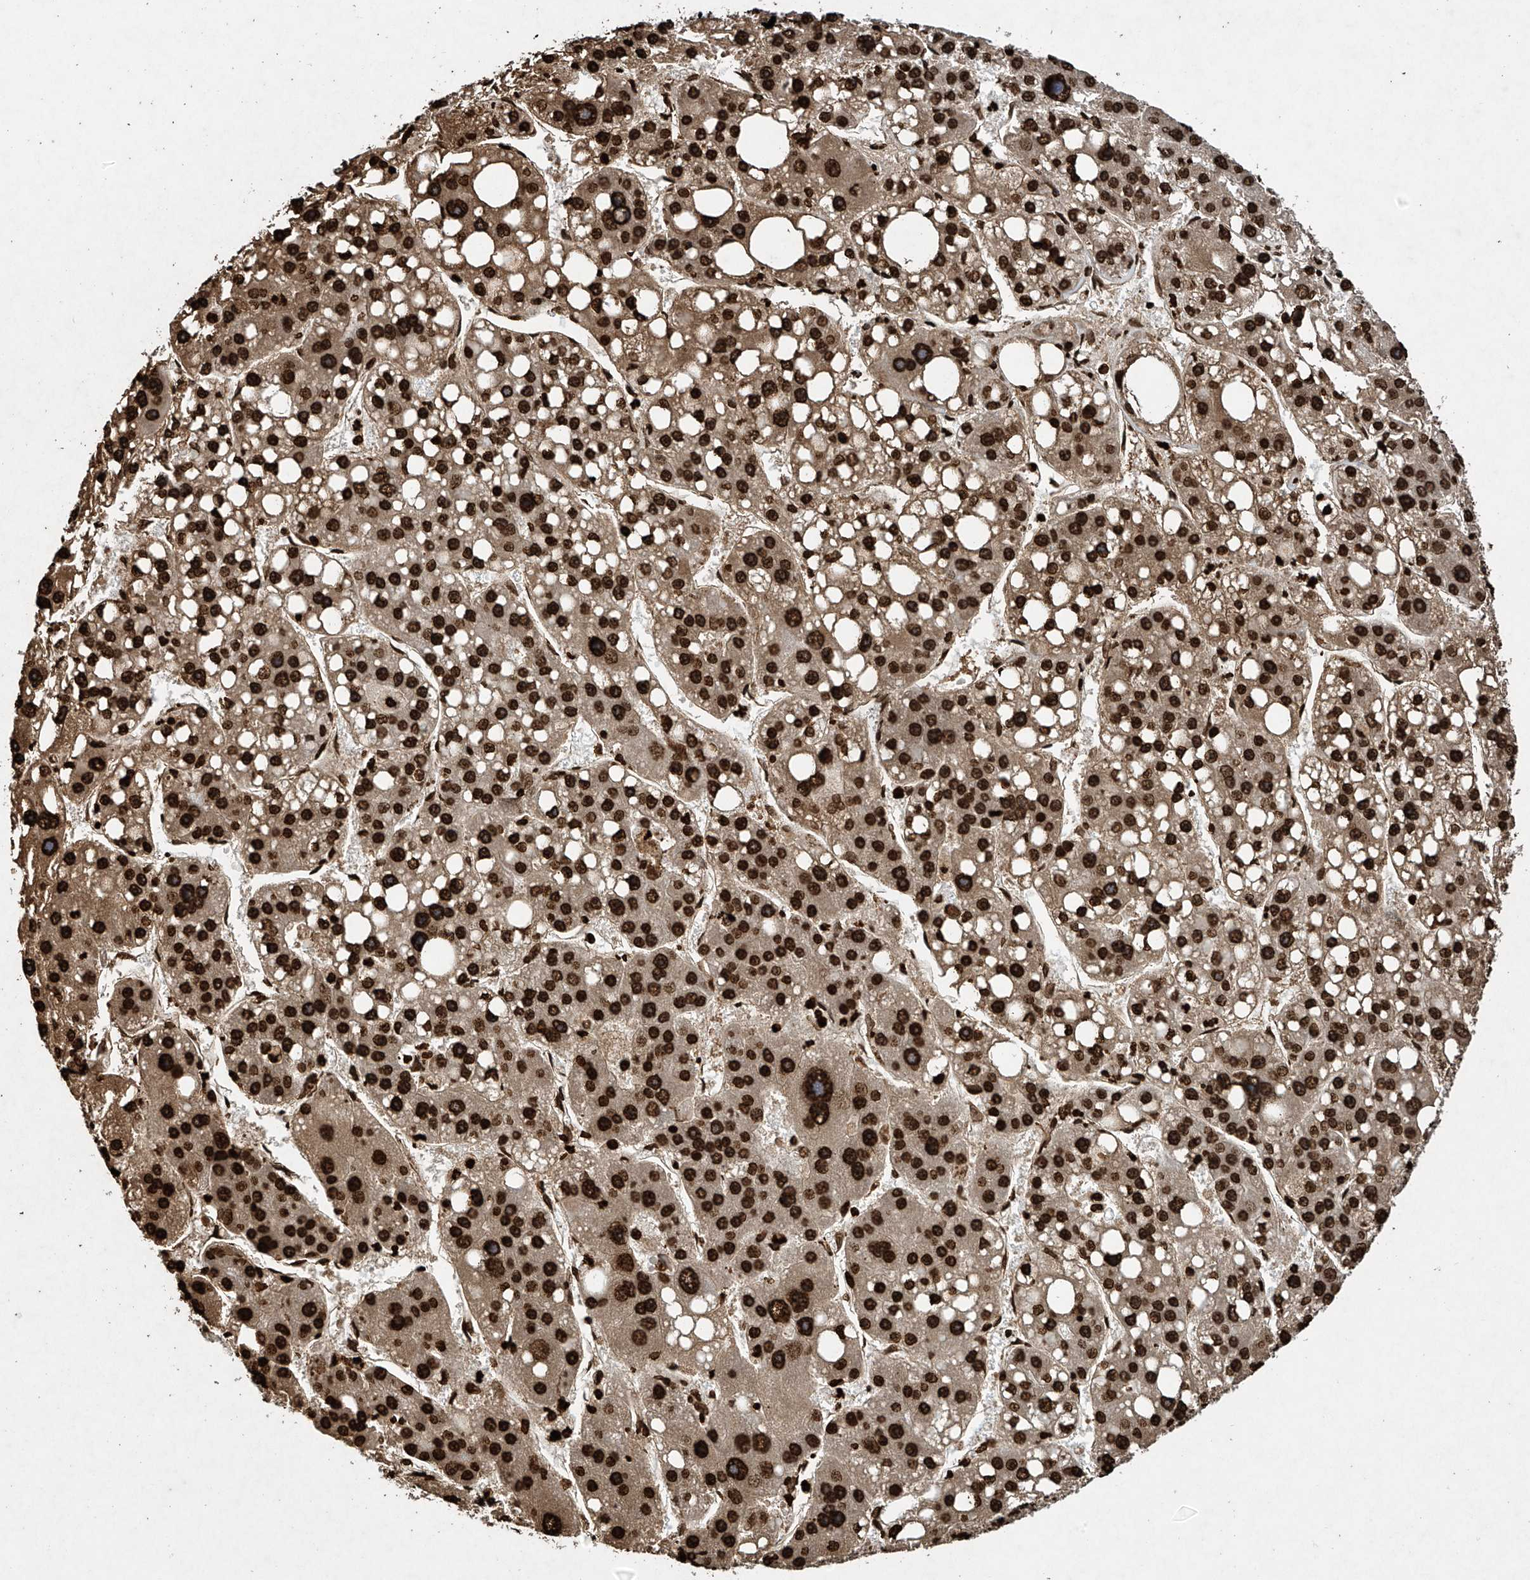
{"staining": {"intensity": "strong", "quantity": ">75%", "location": "nuclear"}, "tissue": "liver cancer", "cell_type": "Tumor cells", "image_type": "cancer", "snomed": [{"axis": "morphology", "description": "Carcinoma, Hepatocellular, NOS"}, {"axis": "topography", "description": "Liver"}], "caption": "DAB (3,3'-diaminobenzidine) immunohistochemical staining of human hepatocellular carcinoma (liver) reveals strong nuclear protein positivity in about >75% of tumor cells.", "gene": "H3-3A", "patient": {"sex": "female", "age": 61}}